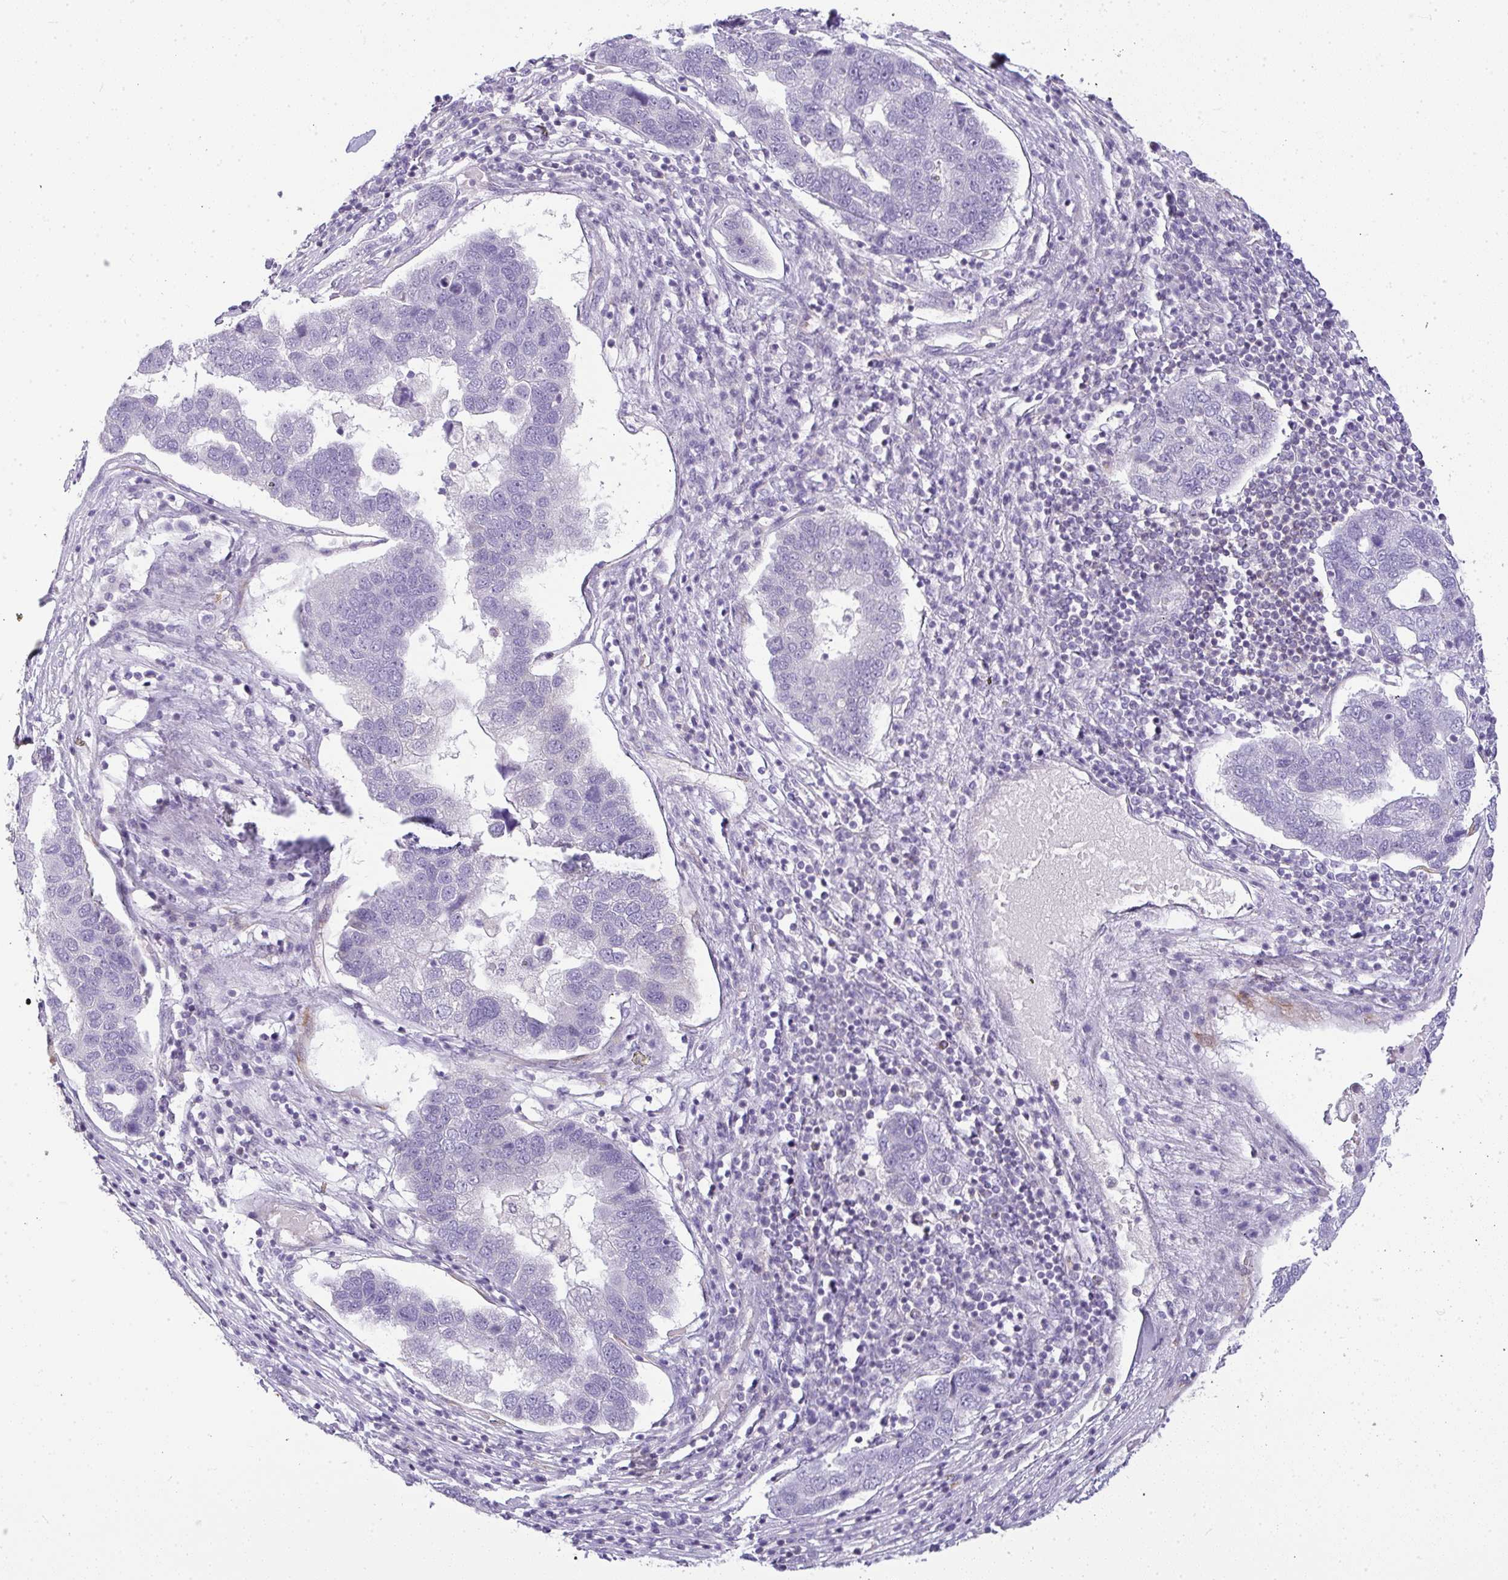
{"staining": {"intensity": "negative", "quantity": "none", "location": "none"}, "tissue": "pancreatic cancer", "cell_type": "Tumor cells", "image_type": "cancer", "snomed": [{"axis": "morphology", "description": "Adenocarcinoma, NOS"}, {"axis": "topography", "description": "Pancreas"}], "caption": "DAB (3,3'-diaminobenzidine) immunohistochemical staining of adenocarcinoma (pancreatic) reveals no significant positivity in tumor cells.", "gene": "LIPE", "patient": {"sex": "female", "age": 61}}